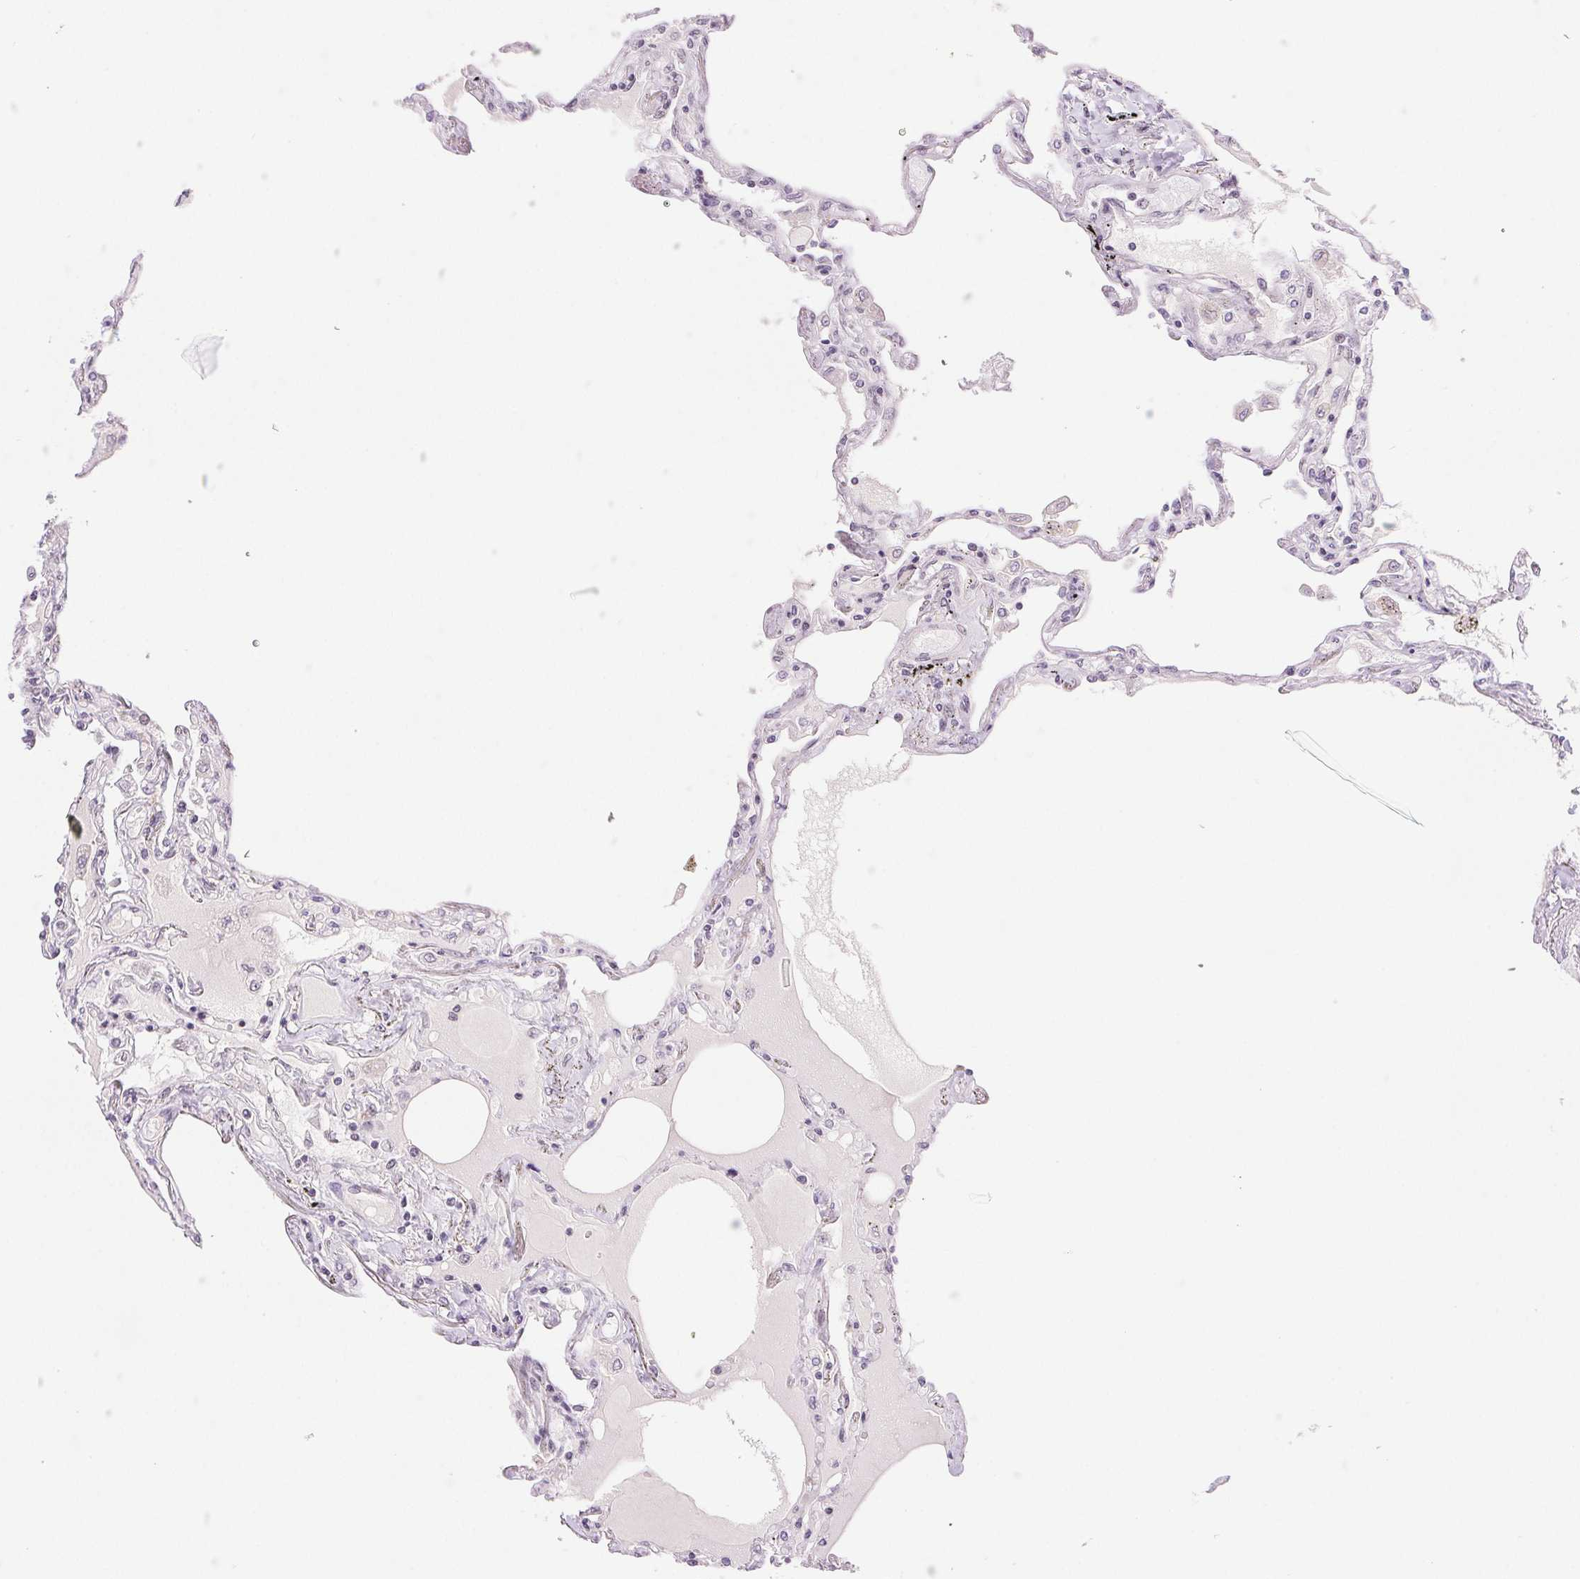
{"staining": {"intensity": "moderate", "quantity": "<25%", "location": "nuclear"}, "tissue": "lung", "cell_type": "Alveolar cells", "image_type": "normal", "snomed": [{"axis": "morphology", "description": "Normal tissue, NOS"}, {"axis": "morphology", "description": "Adenocarcinoma, NOS"}, {"axis": "topography", "description": "Cartilage tissue"}, {"axis": "topography", "description": "Lung"}], "caption": "Moderate nuclear staining is identified in about <25% of alveolar cells in unremarkable lung.", "gene": "PRPF18", "patient": {"sex": "female", "age": 67}}